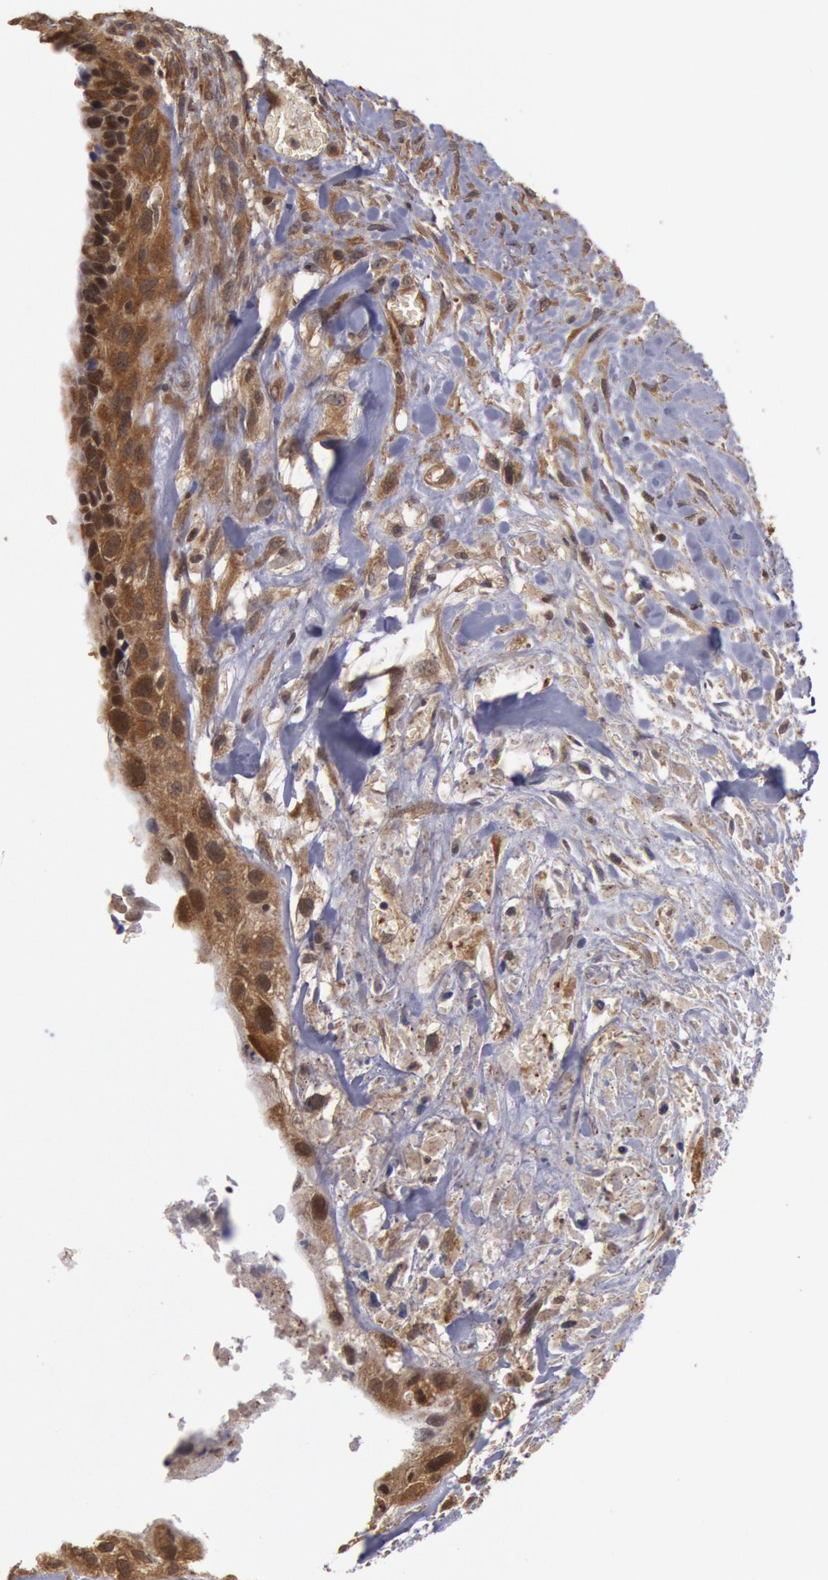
{"staining": {"intensity": "moderate", "quantity": ">75%", "location": "cytoplasmic/membranous"}, "tissue": "breast cancer", "cell_type": "Tumor cells", "image_type": "cancer", "snomed": [{"axis": "morphology", "description": "Neoplasm, malignant, NOS"}, {"axis": "topography", "description": "Breast"}], "caption": "Protein staining of breast malignant neoplasm tissue demonstrates moderate cytoplasmic/membranous positivity in about >75% of tumor cells.", "gene": "USP14", "patient": {"sex": "female", "age": 50}}